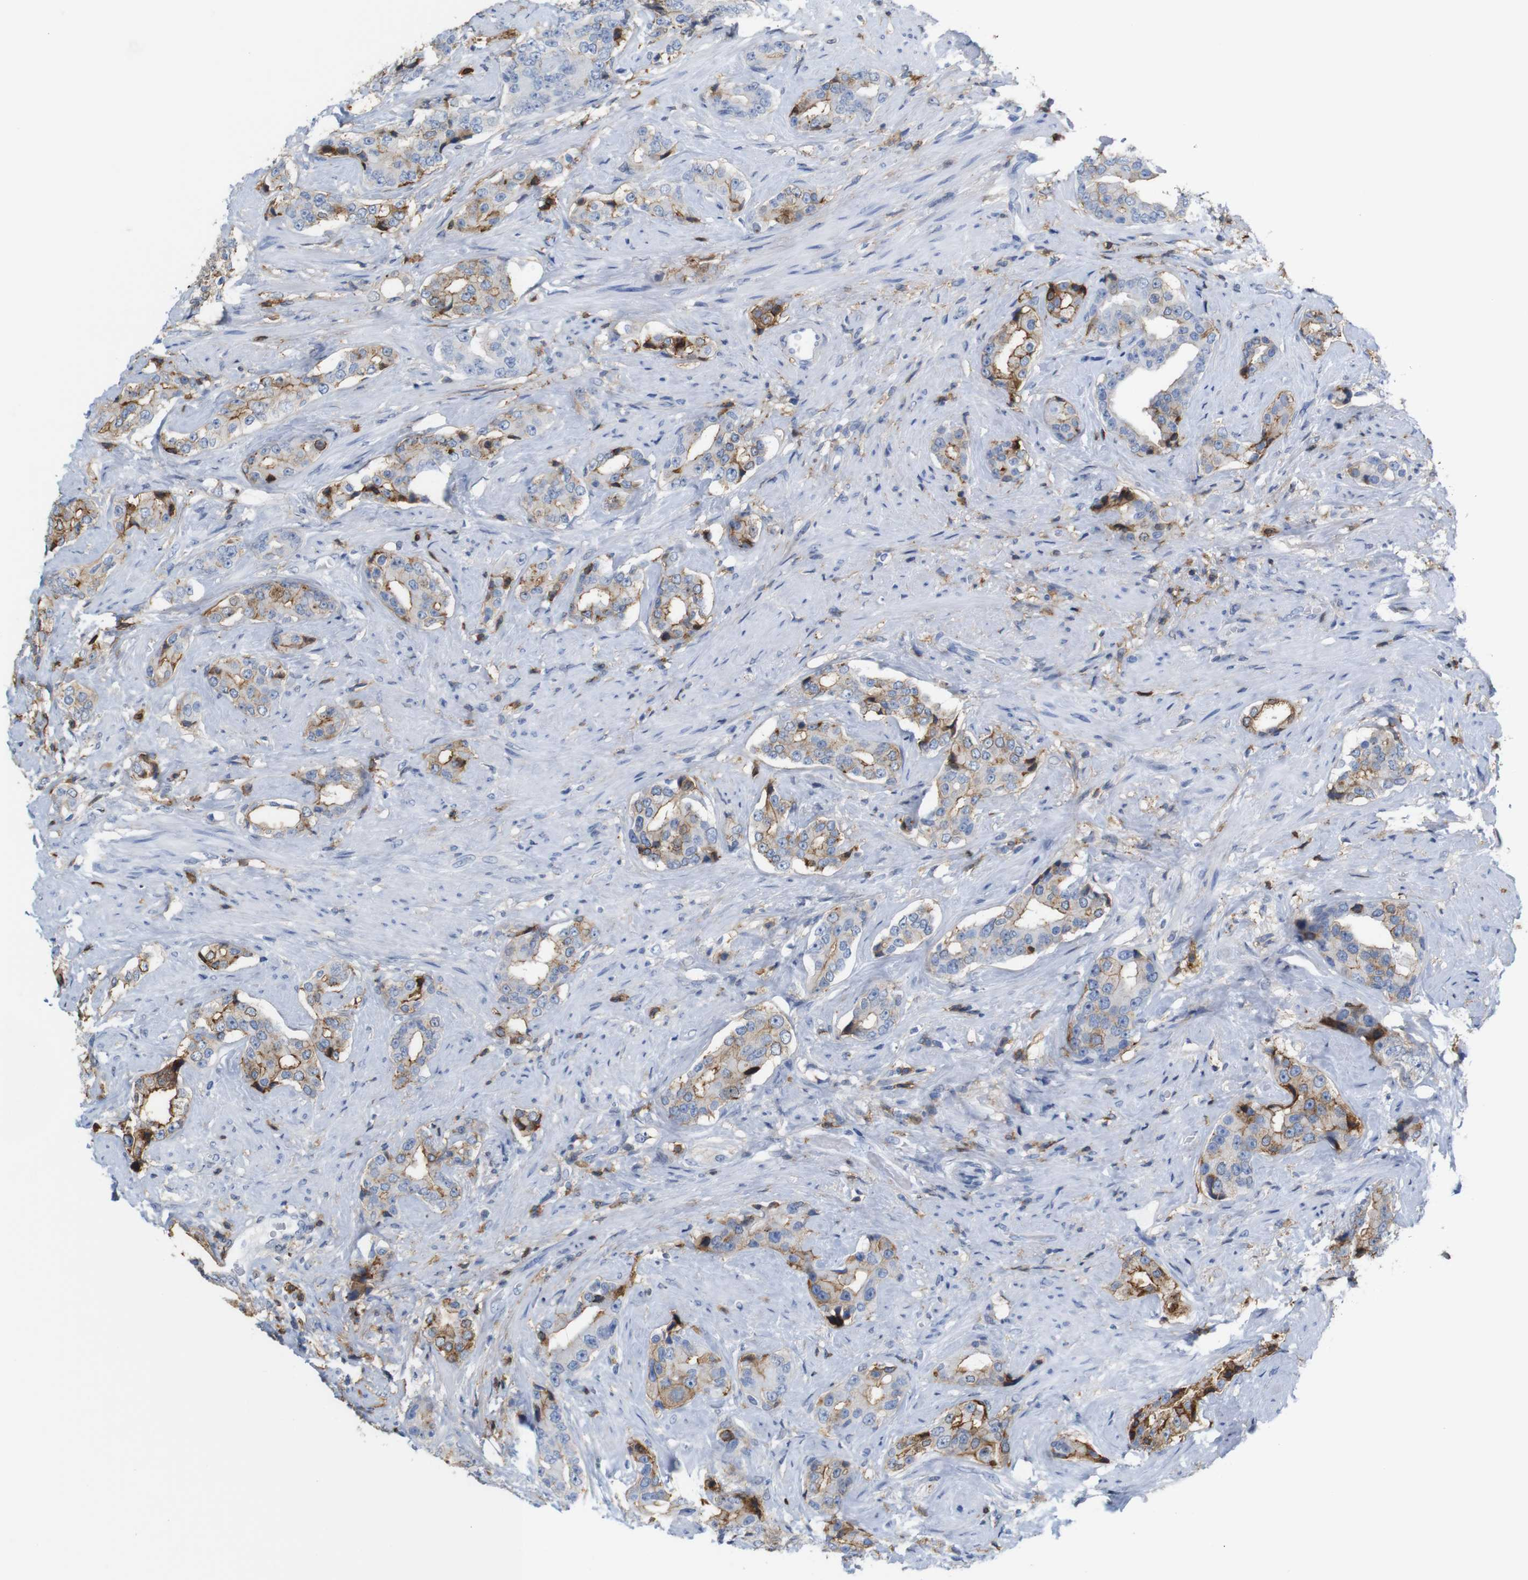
{"staining": {"intensity": "moderate", "quantity": "25%-75%", "location": "cytoplasmic/membranous"}, "tissue": "prostate cancer", "cell_type": "Tumor cells", "image_type": "cancer", "snomed": [{"axis": "morphology", "description": "Adenocarcinoma, High grade"}, {"axis": "topography", "description": "Prostate"}], "caption": "The histopathology image exhibits immunohistochemical staining of prostate high-grade adenocarcinoma. There is moderate cytoplasmic/membranous positivity is appreciated in approximately 25%-75% of tumor cells.", "gene": "ANXA1", "patient": {"sex": "male", "age": 71}}